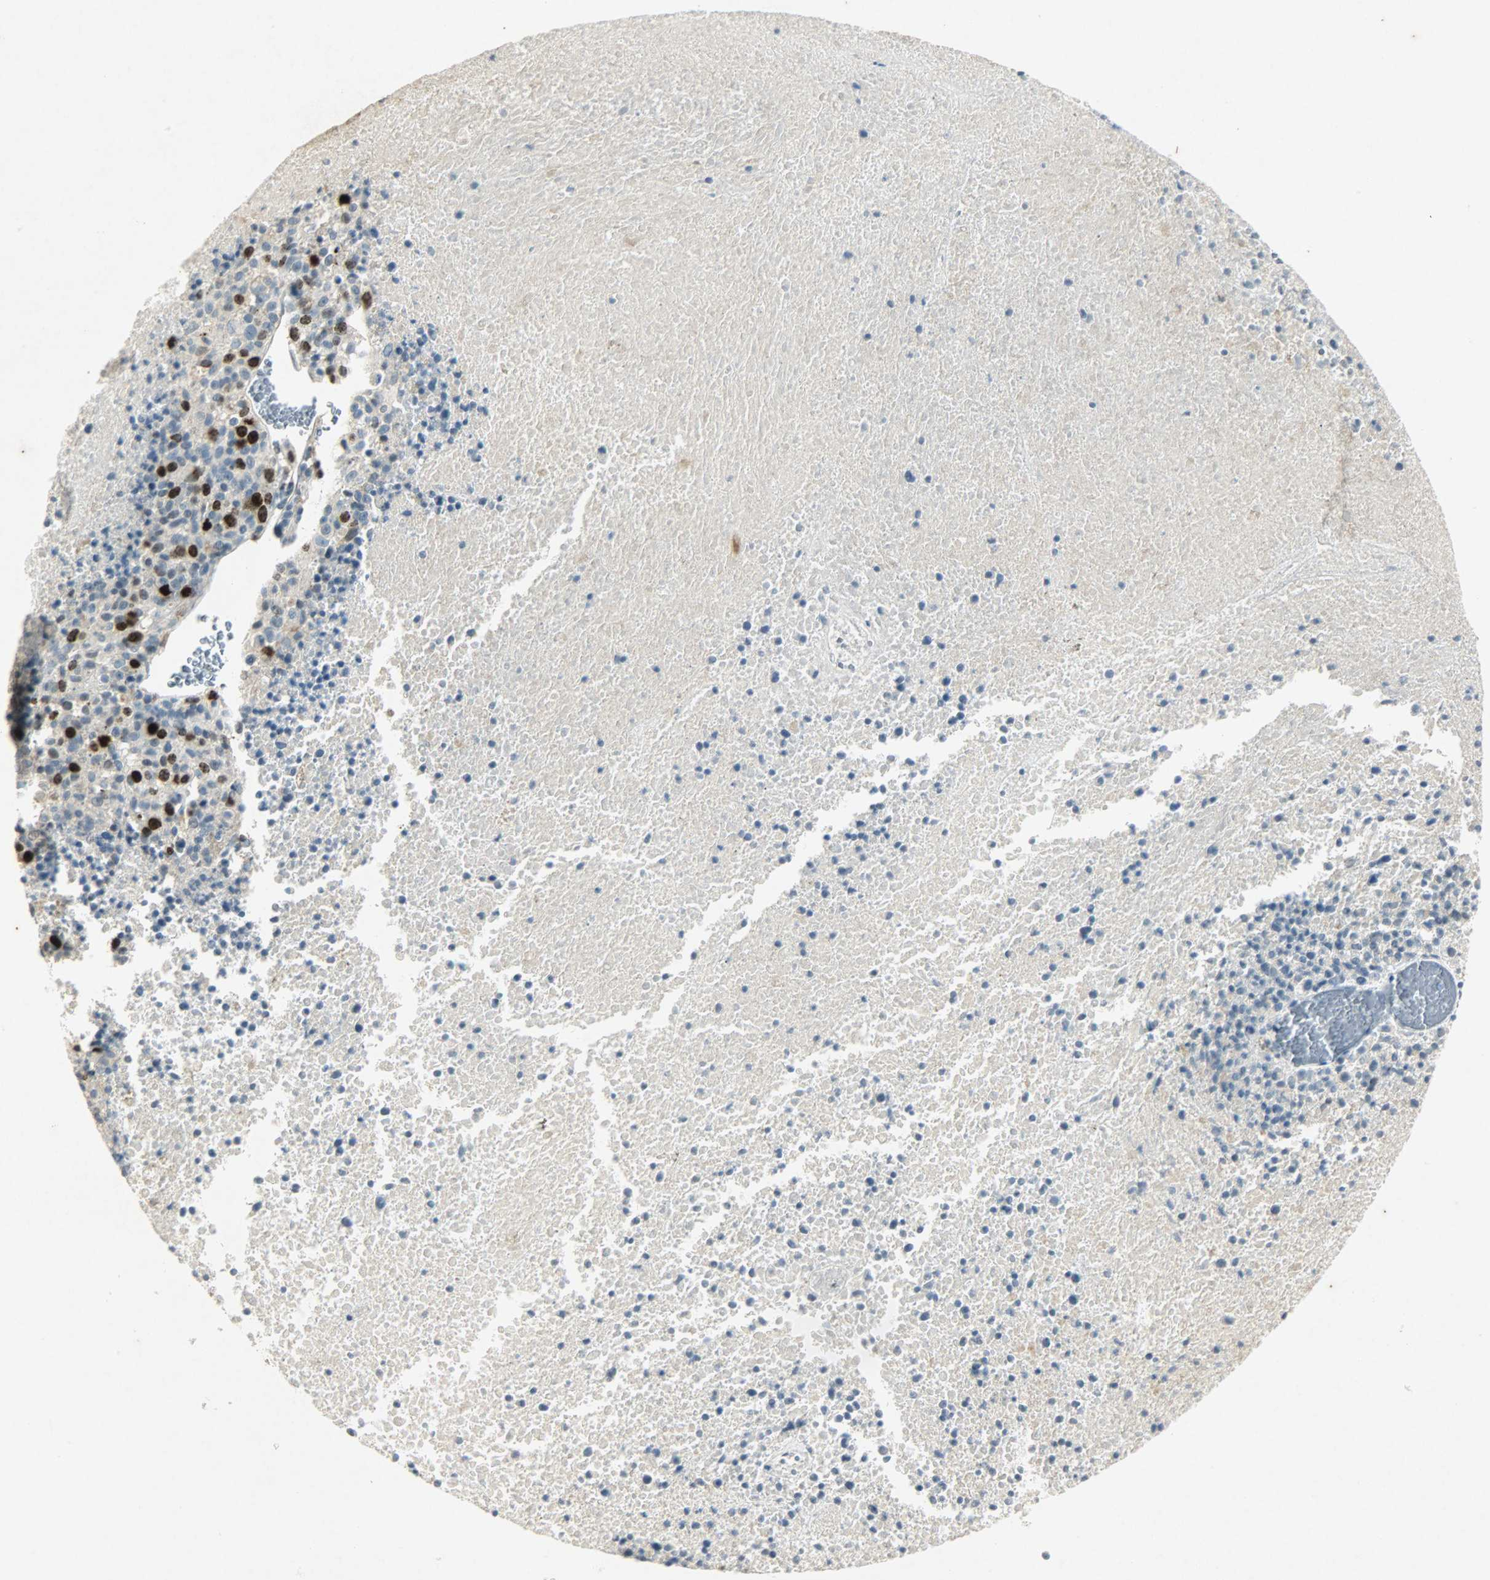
{"staining": {"intensity": "strong", "quantity": "25%-75%", "location": "nuclear"}, "tissue": "melanoma", "cell_type": "Tumor cells", "image_type": "cancer", "snomed": [{"axis": "morphology", "description": "Malignant melanoma, Metastatic site"}, {"axis": "topography", "description": "Cerebral cortex"}], "caption": "The micrograph shows staining of melanoma, revealing strong nuclear protein staining (brown color) within tumor cells. (DAB IHC, brown staining for protein, blue staining for nuclei).", "gene": "AURKB", "patient": {"sex": "female", "age": 52}}